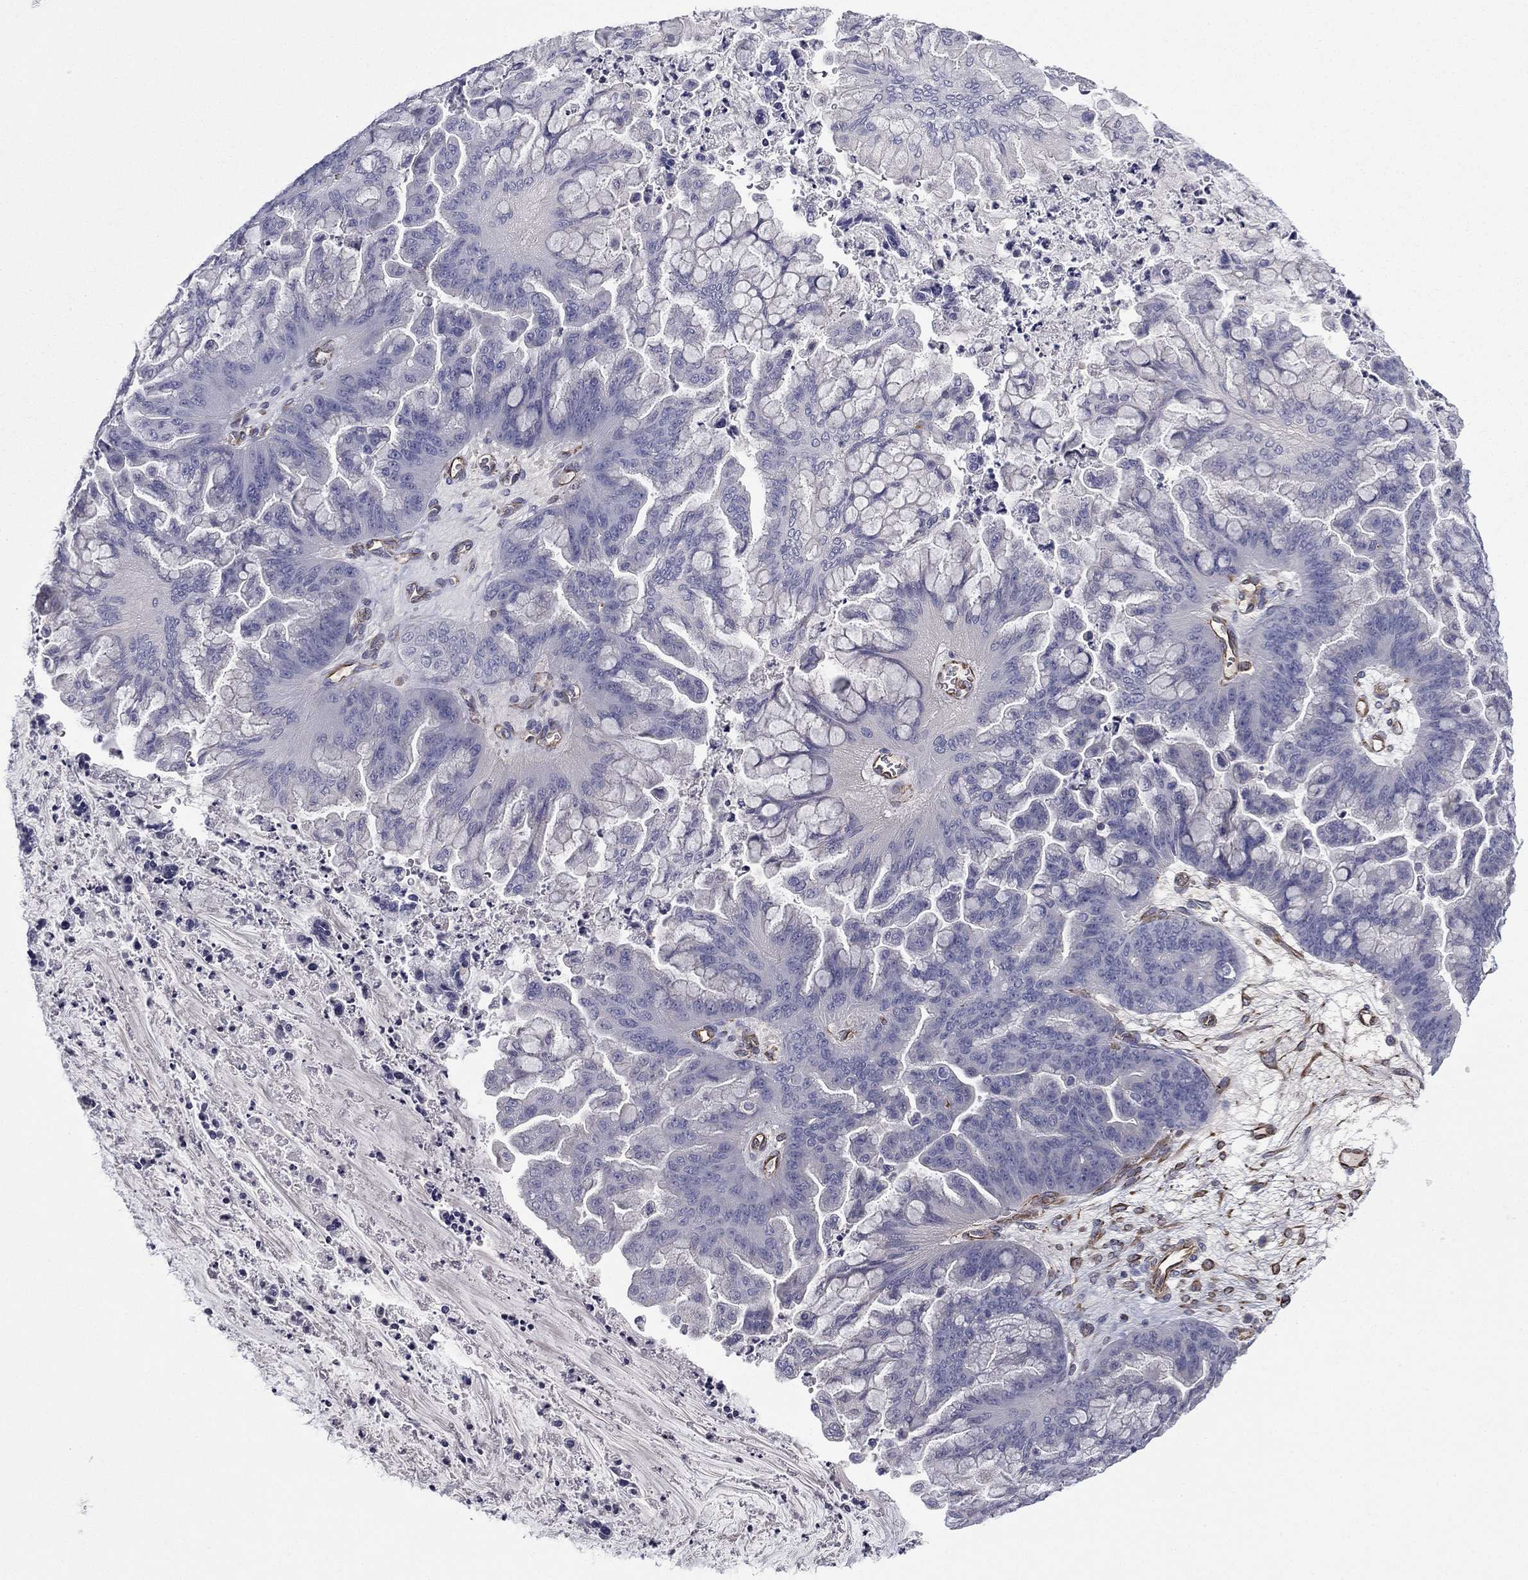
{"staining": {"intensity": "negative", "quantity": "none", "location": "none"}, "tissue": "ovarian cancer", "cell_type": "Tumor cells", "image_type": "cancer", "snomed": [{"axis": "morphology", "description": "Cystadenocarcinoma, mucinous, NOS"}, {"axis": "topography", "description": "Ovary"}], "caption": "The image shows no staining of tumor cells in ovarian cancer.", "gene": "SCUBE1", "patient": {"sex": "female", "age": 67}}